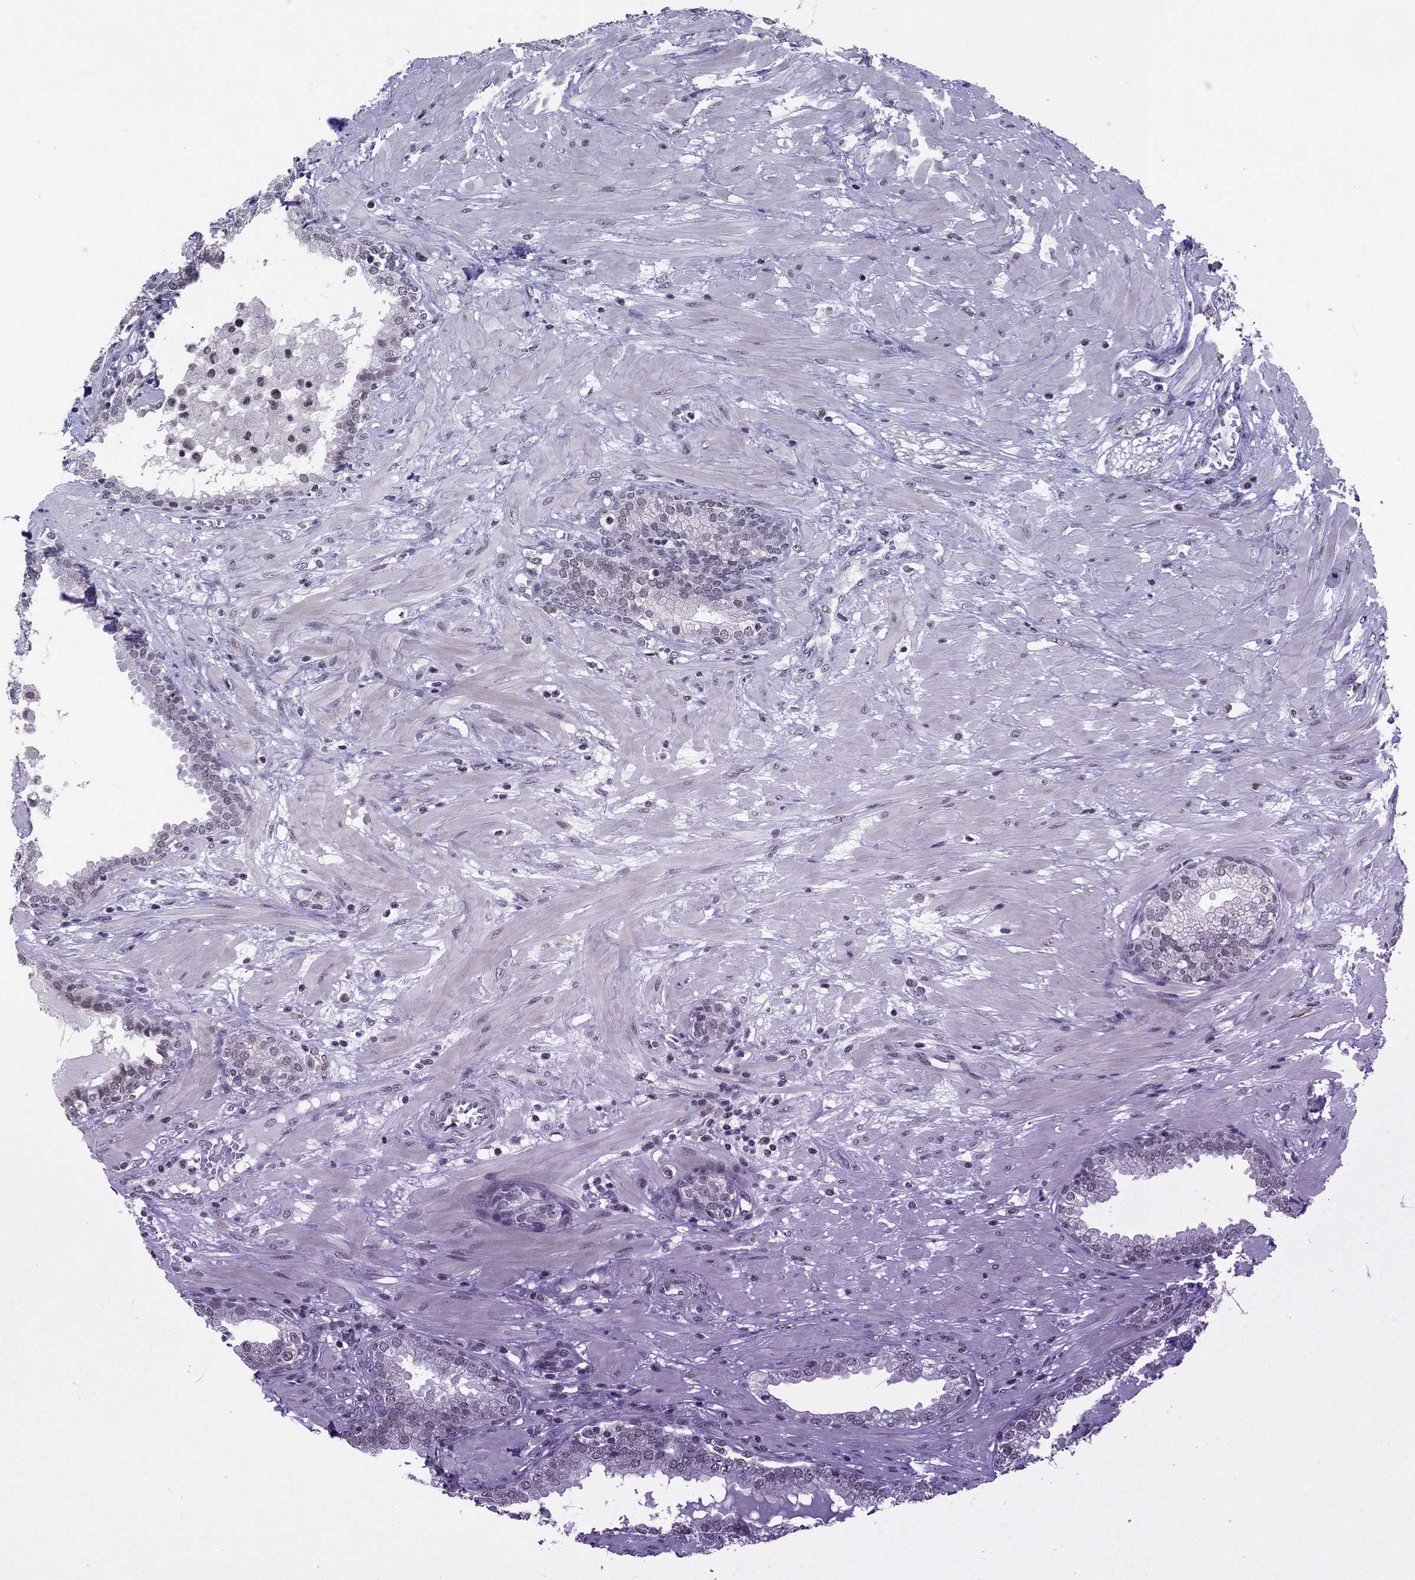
{"staining": {"intensity": "moderate", "quantity": "<25%", "location": "nuclear"}, "tissue": "prostate", "cell_type": "Glandular cells", "image_type": "normal", "snomed": [{"axis": "morphology", "description": "Normal tissue, NOS"}, {"axis": "topography", "description": "Prostate"}], "caption": "Moderate nuclear expression for a protein is identified in approximately <25% of glandular cells of benign prostate using IHC.", "gene": "HCFC1", "patient": {"sex": "male", "age": 64}}